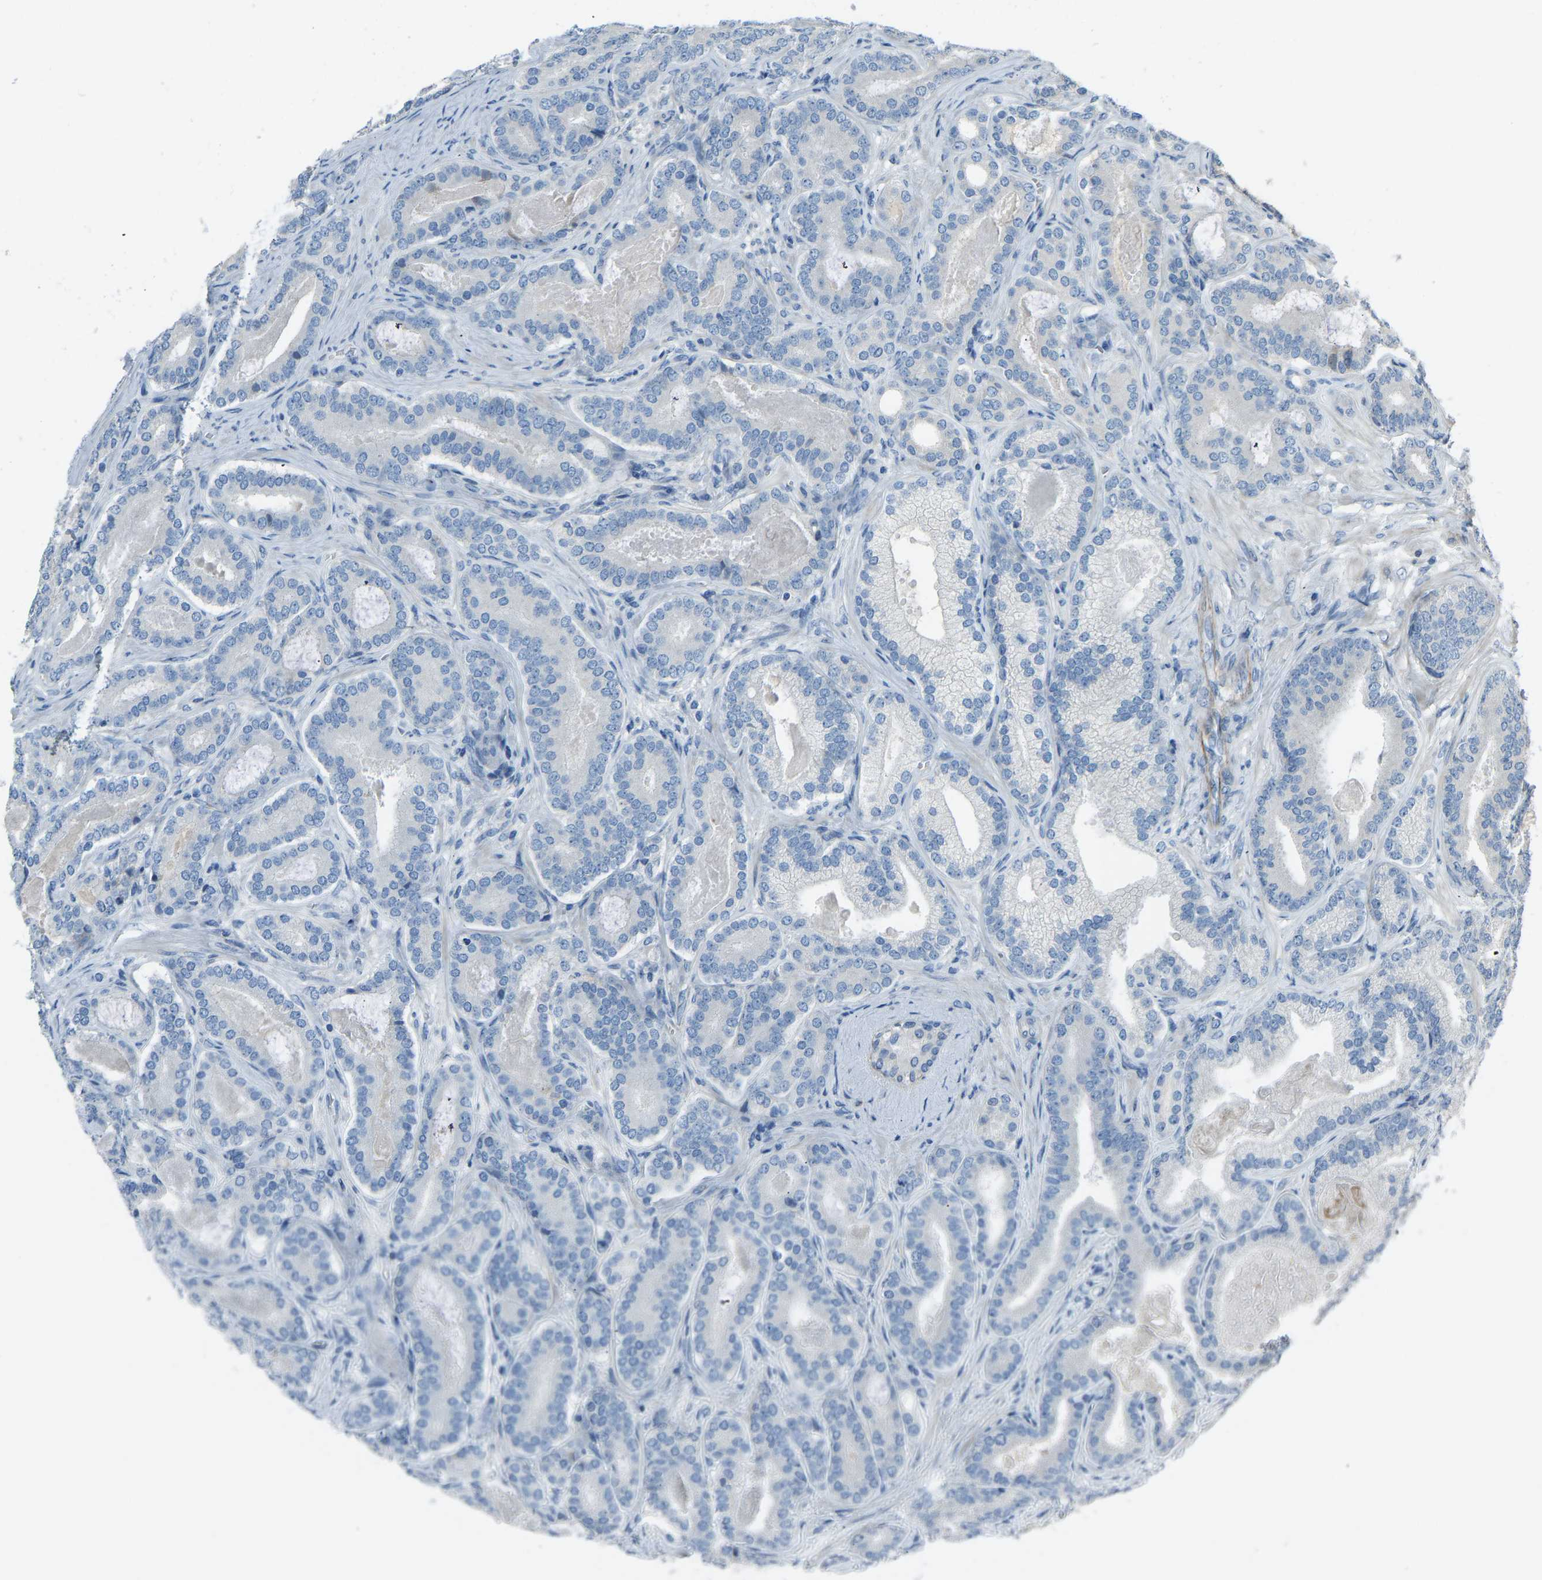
{"staining": {"intensity": "negative", "quantity": "none", "location": "none"}, "tissue": "prostate cancer", "cell_type": "Tumor cells", "image_type": "cancer", "snomed": [{"axis": "morphology", "description": "Adenocarcinoma, High grade"}, {"axis": "topography", "description": "Prostate"}], "caption": "This is an immunohistochemistry micrograph of human prostate cancer. There is no staining in tumor cells.", "gene": "FBLN2", "patient": {"sex": "male", "age": 60}}